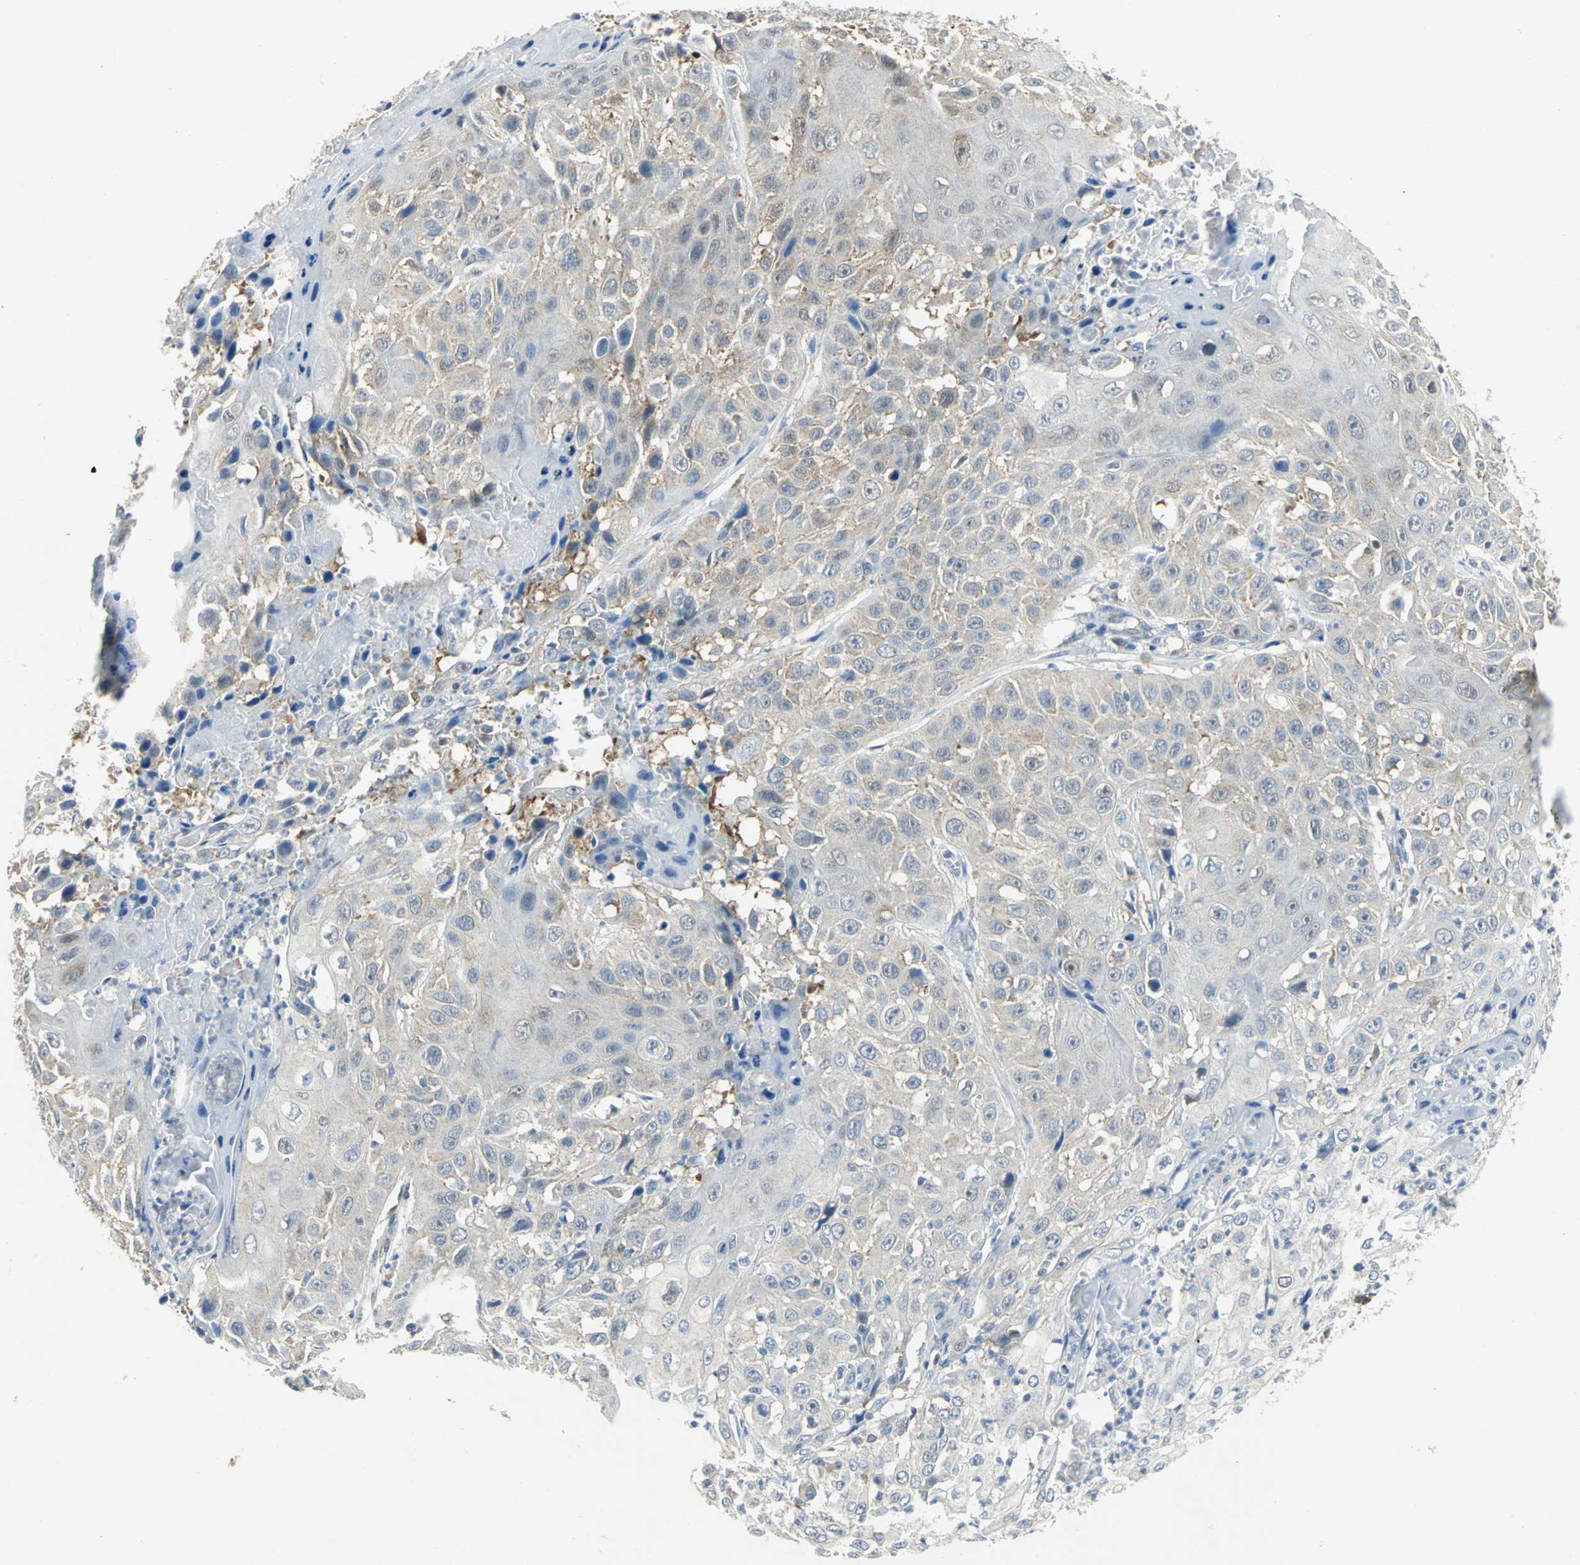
{"staining": {"intensity": "negative", "quantity": "none", "location": "none"}, "tissue": "cervical cancer", "cell_type": "Tumor cells", "image_type": "cancer", "snomed": [{"axis": "morphology", "description": "Squamous cell carcinoma, NOS"}, {"axis": "topography", "description": "Cervix"}], "caption": "Protein analysis of cervical squamous cell carcinoma demonstrates no significant staining in tumor cells.", "gene": "PPIA", "patient": {"sex": "female", "age": 39}}